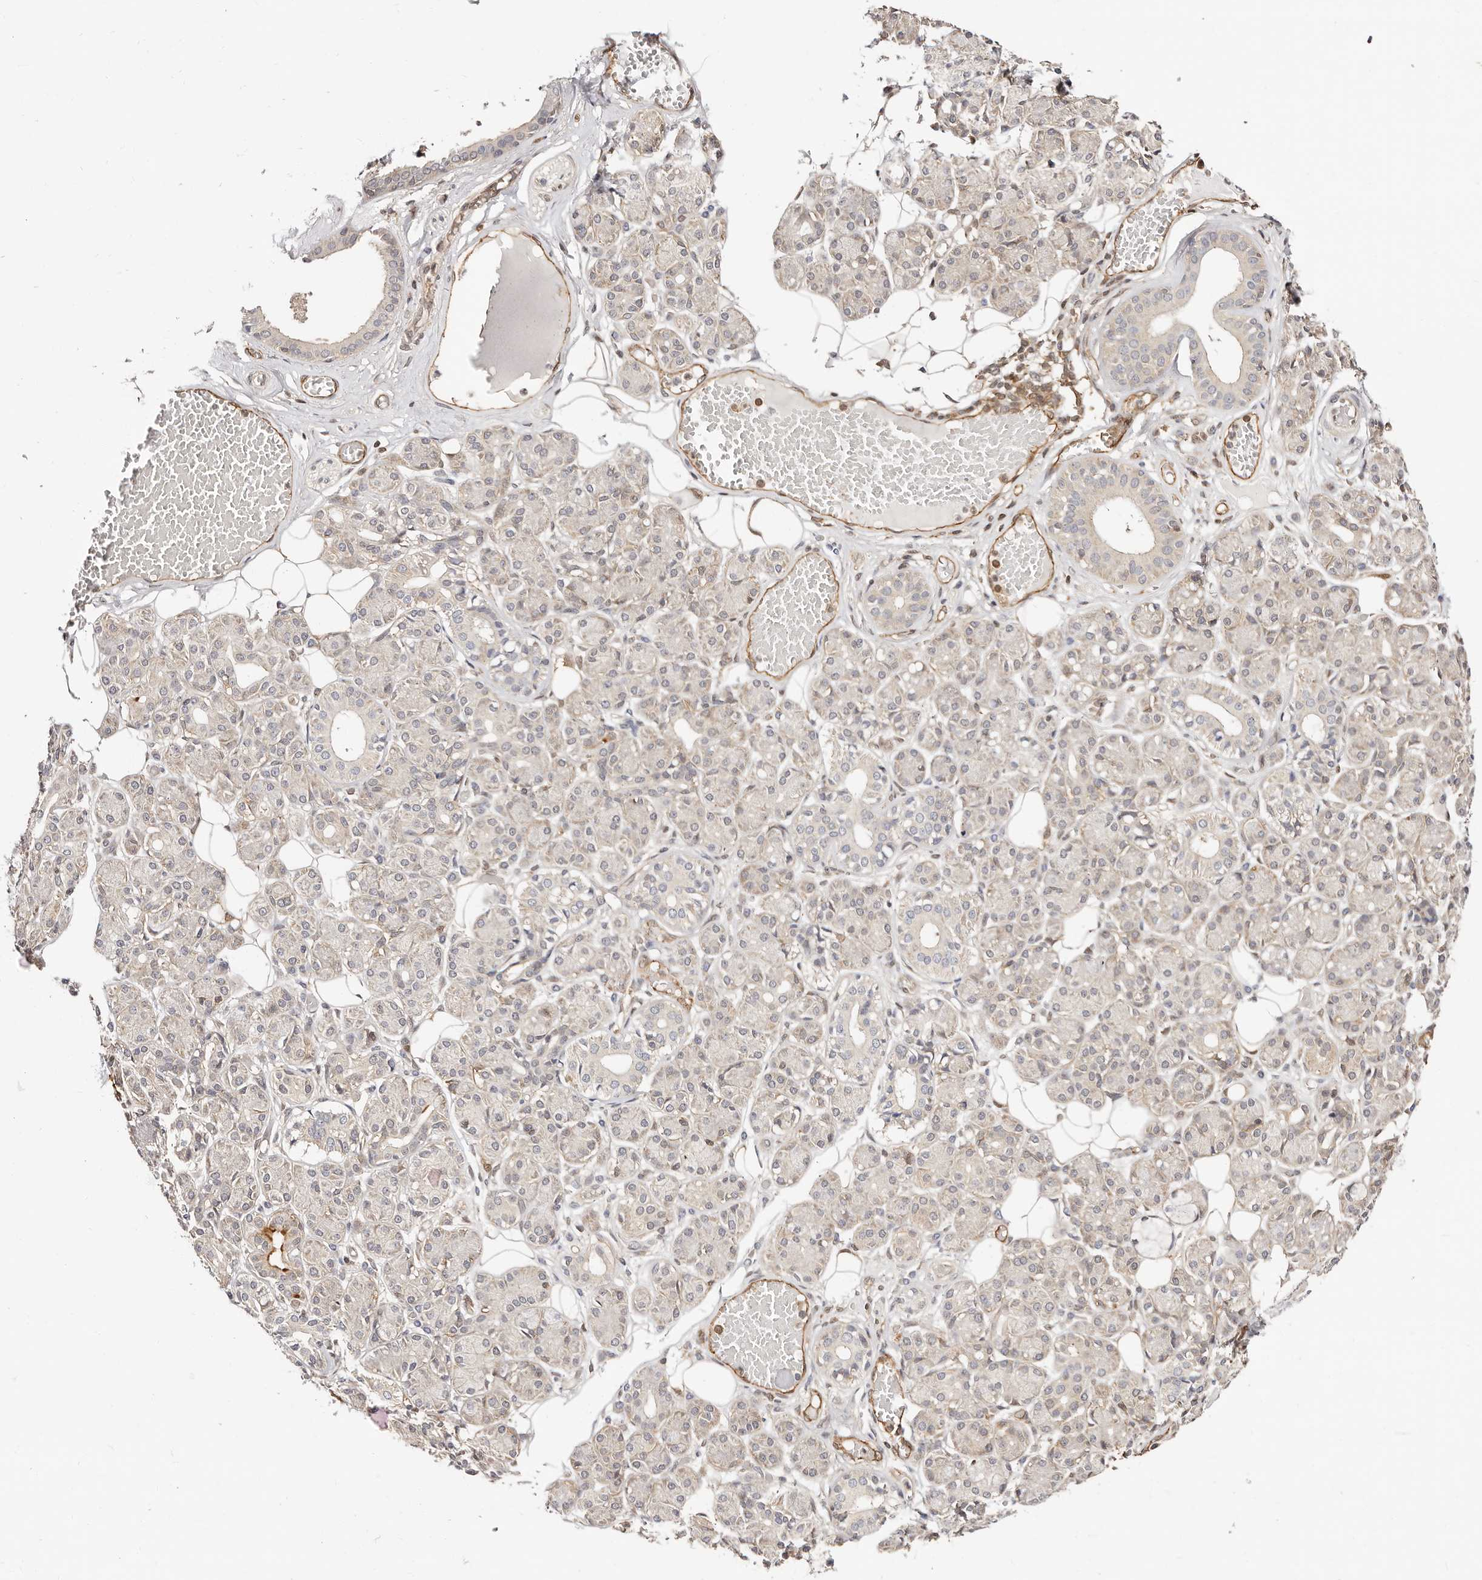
{"staining": {"intensity": "weak", "quantity": "<25%", "location": "cytoplasmic/membranous"}, "tissue": "salivary gland", "cell_type": "Glandular cells", "image_type": "normal", "snomed": [{"axis": "morphology", "description": "Normal tissue, NOS"}, {"axis": "topography", "description": "Salivary gland"}], "caption": "Glandular cells show no significant protein staining in normal salivary gland.", "gene": "STAT5A", "patient": {"sex": "male", "age": 63}}